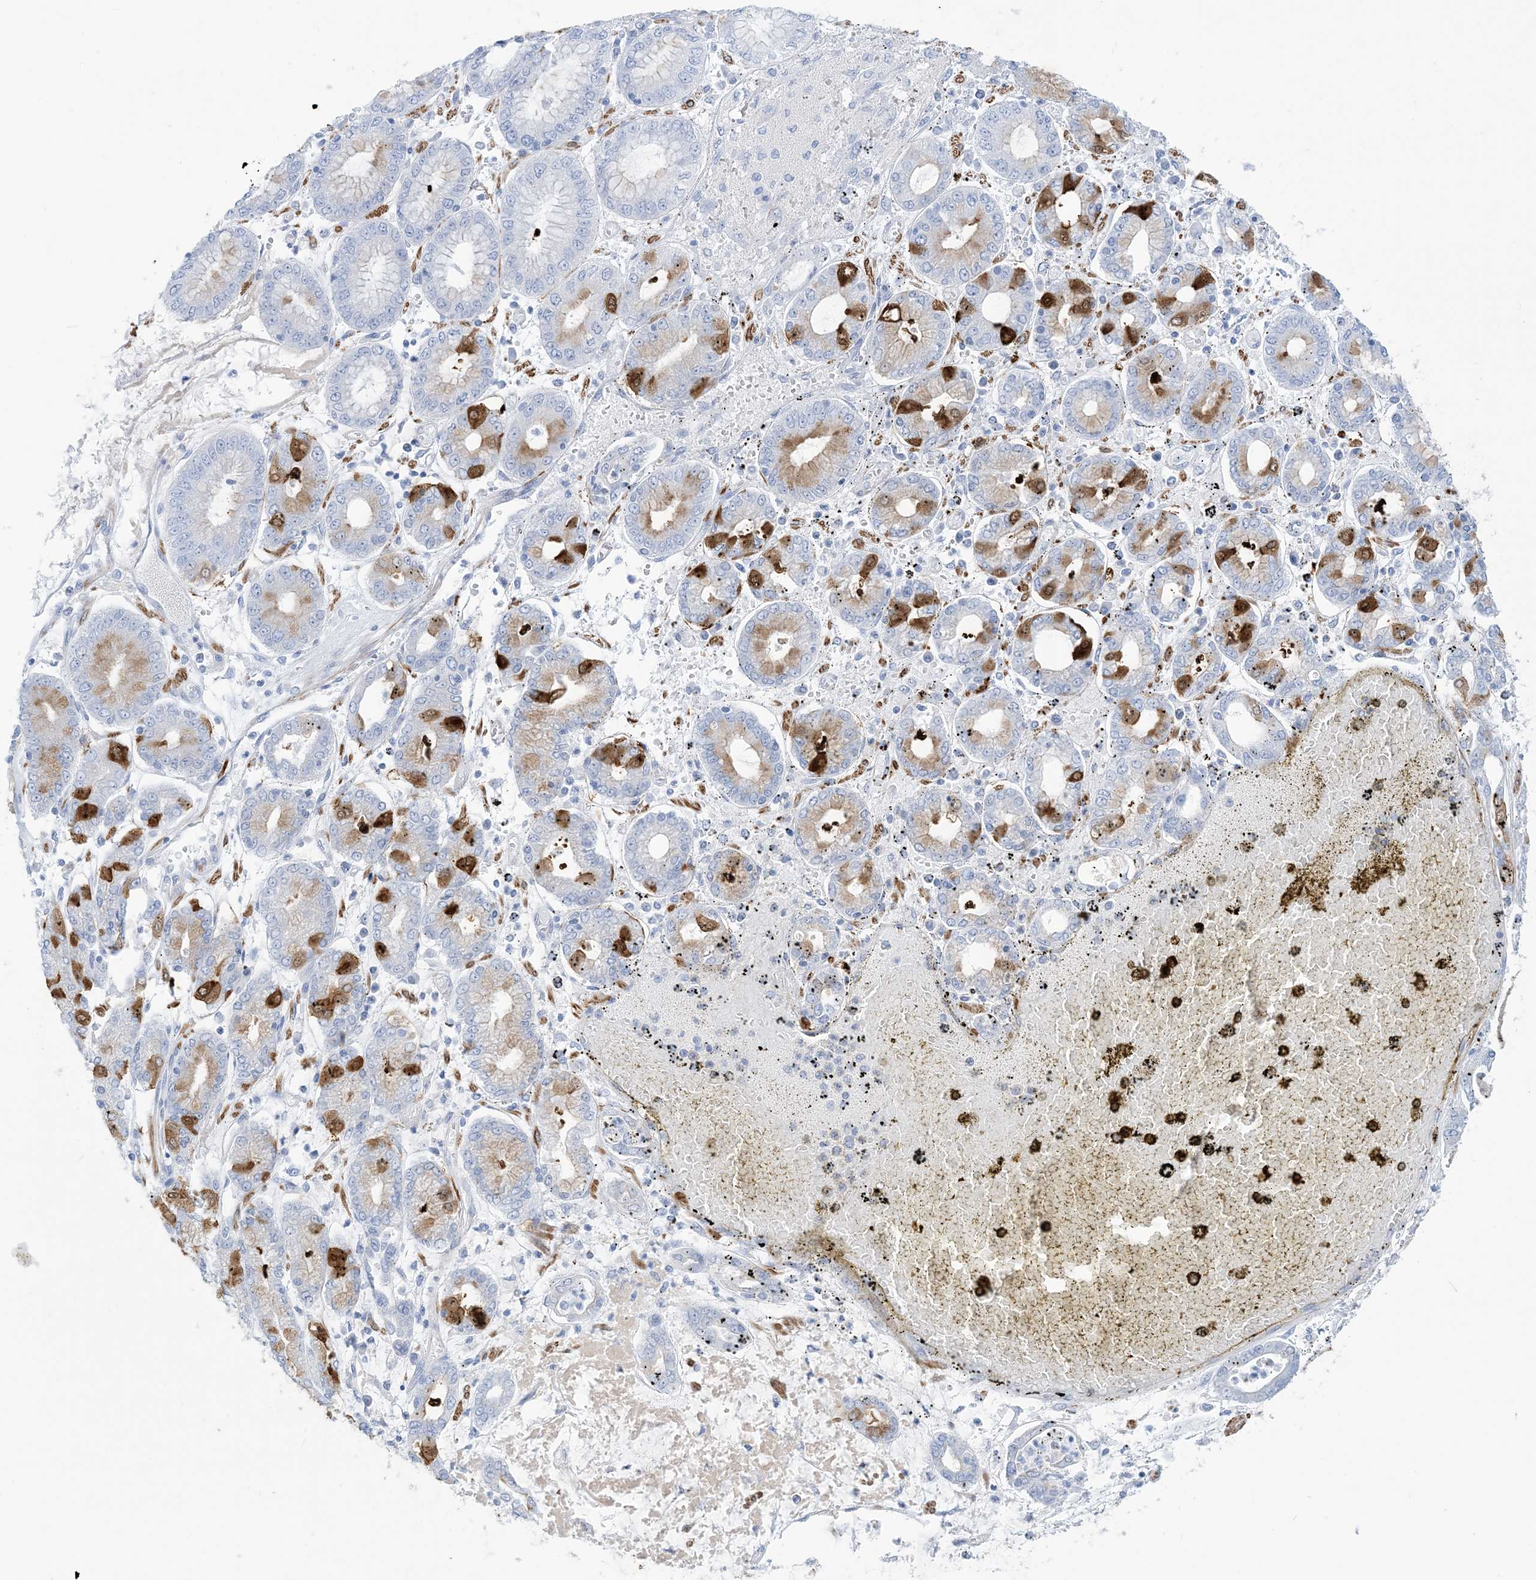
{"staining": {"intensity": "strong", "quantity": "<25%", "location": "cytoplasmic/membranous"}, "tissue": "stomach cancer", "cell_type": "Tumor cells", "image_type": "cancer", "snomed": [{"axis": "morphology", "description": "Adenocarcinoma, NOS"}, {"axis": "topography", "description": "Stomach"}], "caption": "Protein expression analysis of human stomach cancer (adenocarcinoma) reveals strong cytoplasmic/membranous expression in about <25% of tumor cells. (Stains: DAB in brown, nuclei in blue, Microscopy: brightfield microscopy at high magnification).", "gene": "MARS2", "patient": {"sex": "male", "age": 76}}